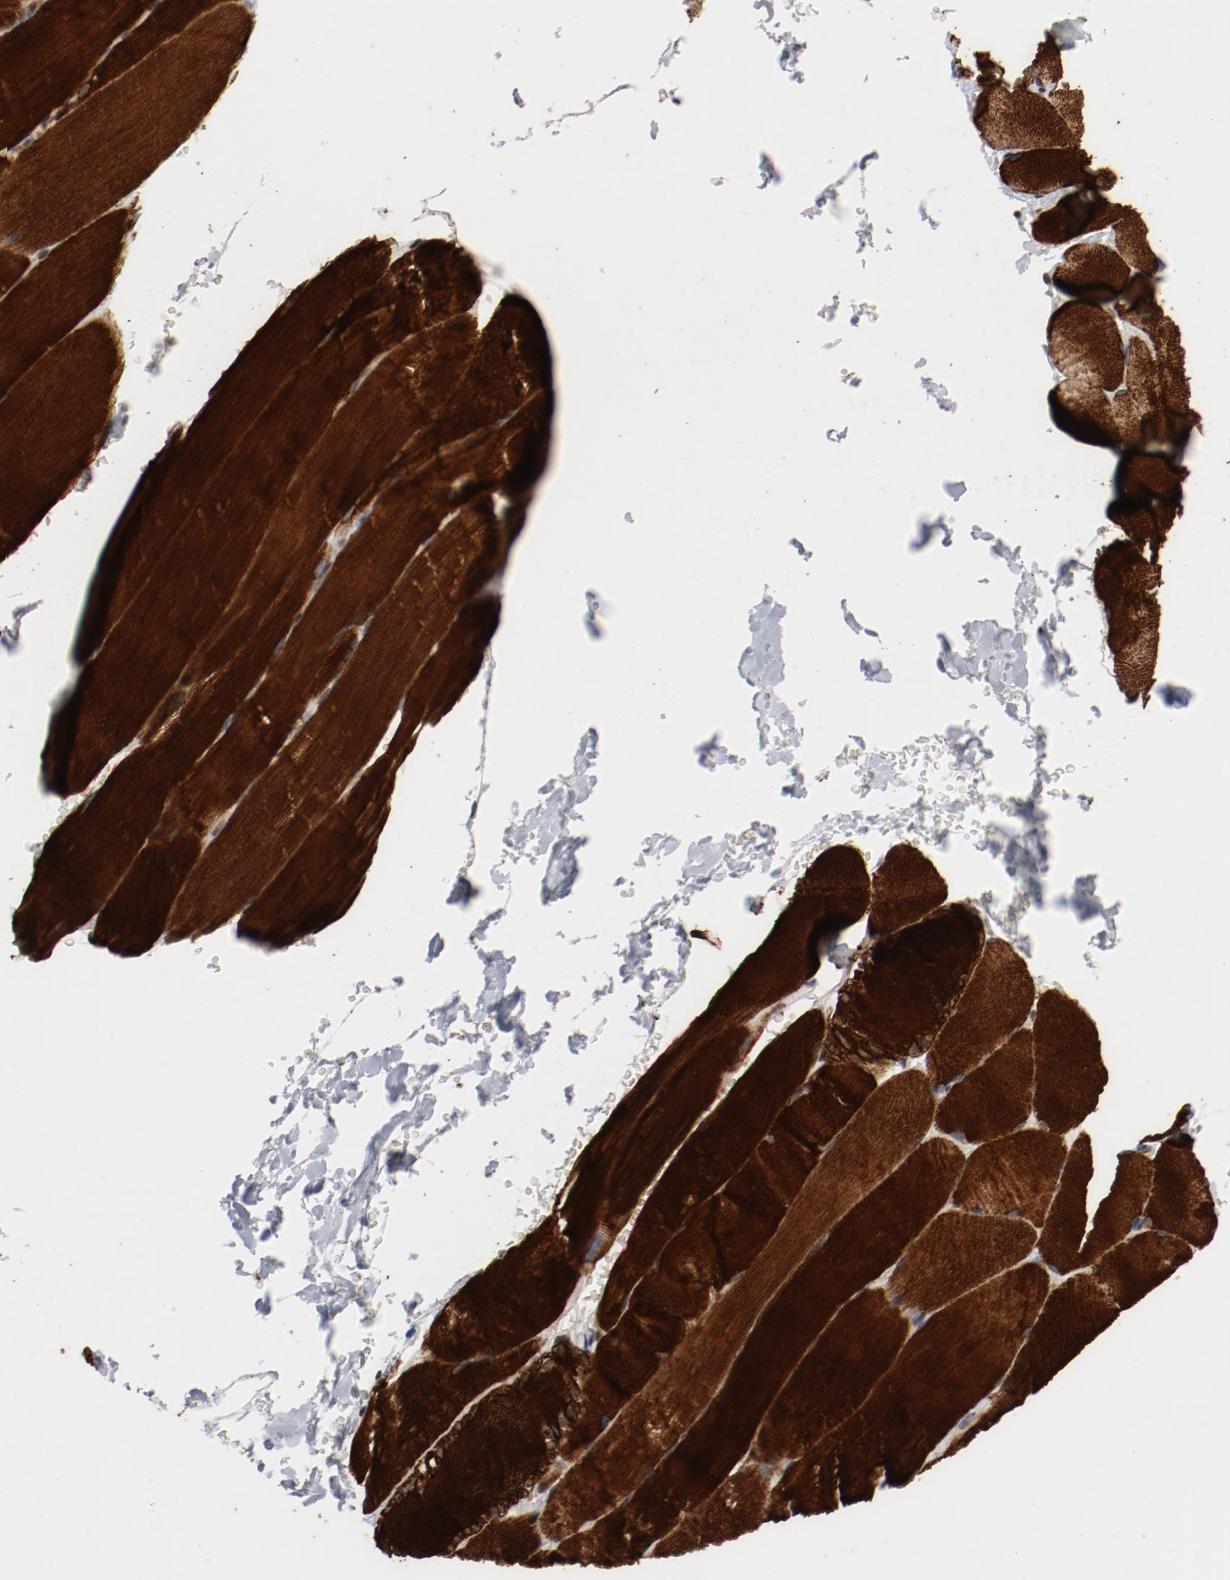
{"staining": {"intensity": "strong", "quantity": ">75%", "location": "cytoplasmic/membranous"}, "tissue": "skeletal muscle", "cell_type": "Myocytes", "image_type": "normal", "snomed": [{"axis": "morphology", "description": "Normal tissue, NOS"}, {"axis": "topography", "description": "Skeletal muscle"}, {"axis": "topography", "description": "Parathyroid gland"}], "caption": "Immunohistochemistry (IHC) (DAB) staining of benign human skeletal muscle demonstrates strong cytoplasmic/membranous protein positivity in about >75% of myocytes.", "gene": "ARNT", "patient": {"sex": "female", "age": 37}}